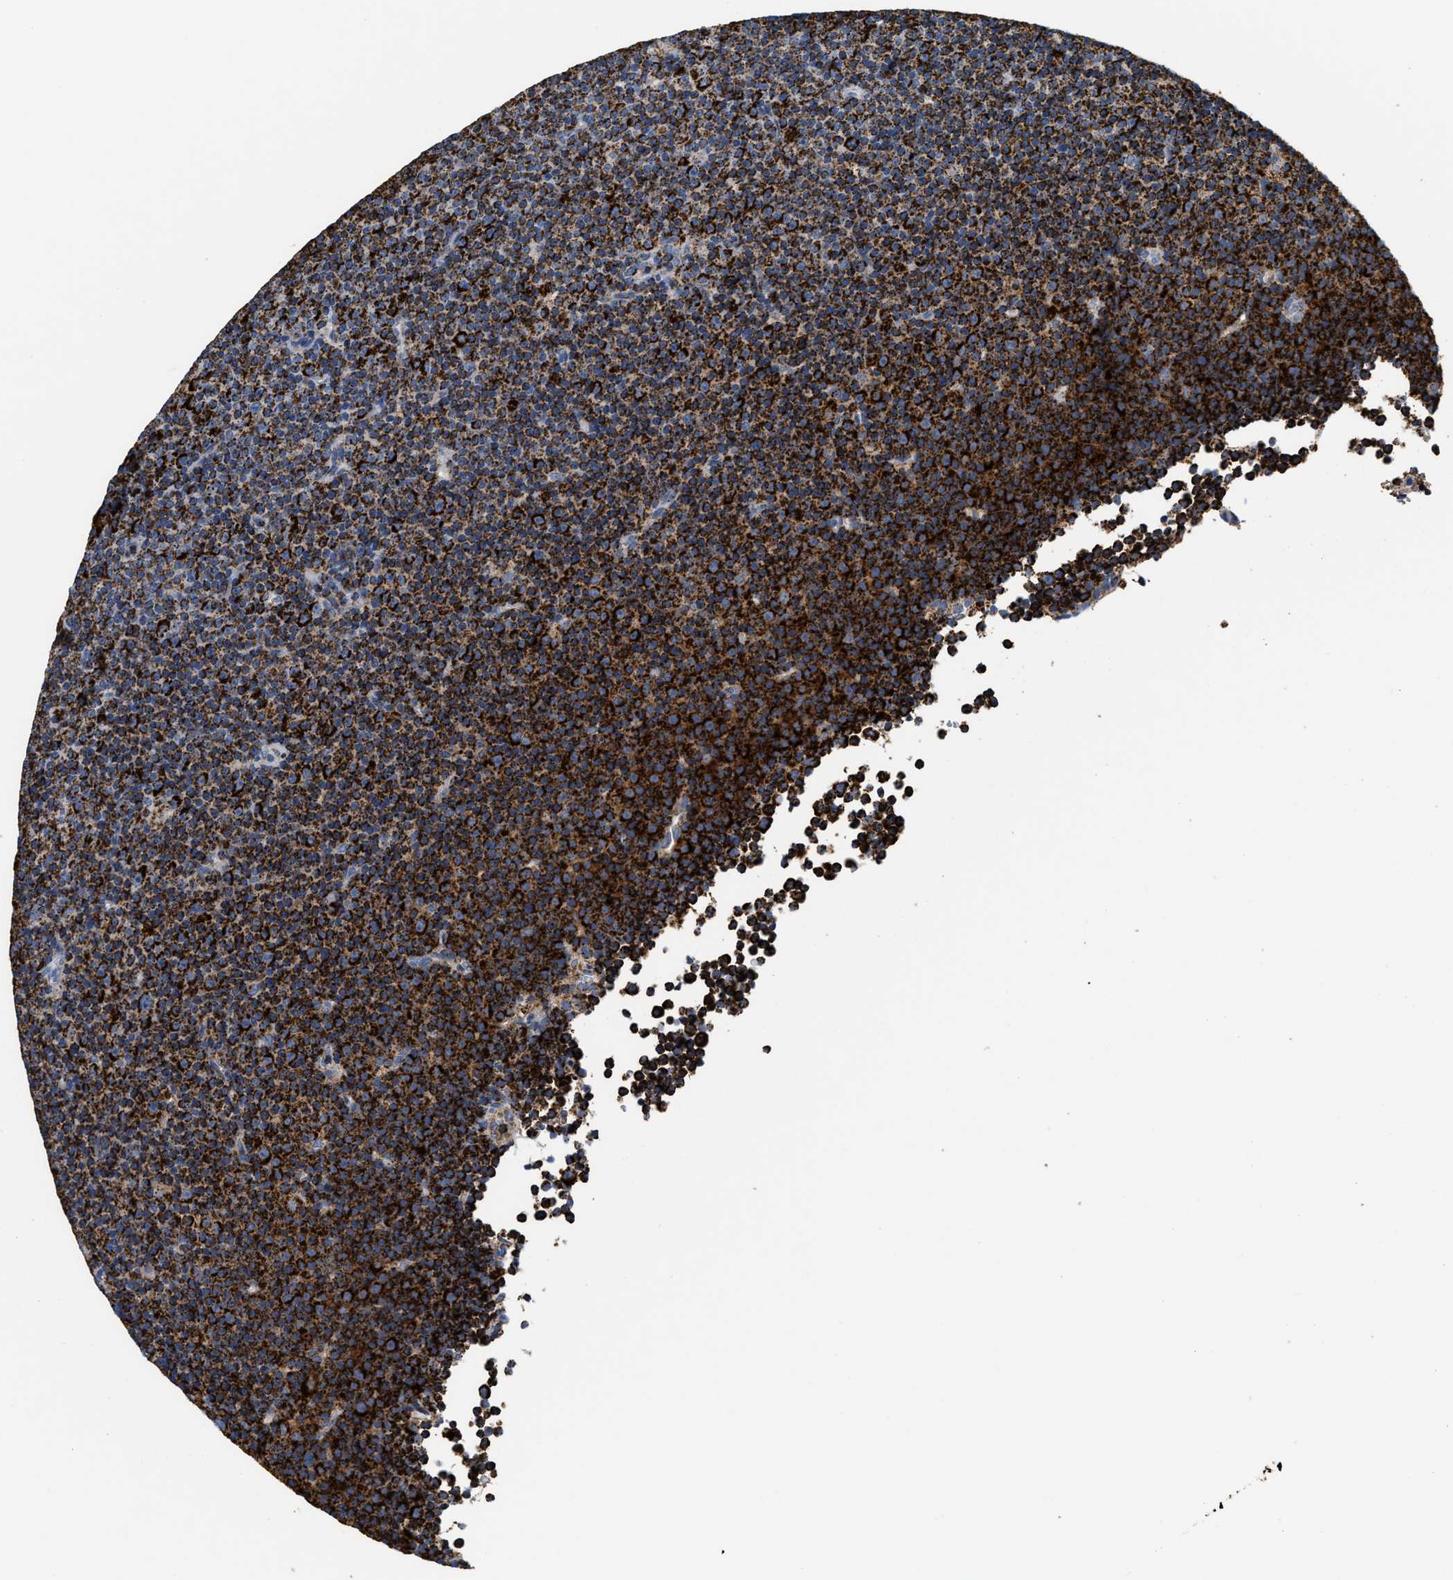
{"staining": {"intensity": "strong", "quantity": ">75%", "location": "cytoplasmic/membranous"}, "tissue": "lymphoma", "cell_type": "Tumor cells", "image_type": "cancer", "snomed": [{"axis": "morphology", "description": "Malignant lymphoma, non-Hodgkin's type, Low grade"}, {"axis": "topography", "description": "Lymph node"}], "caption": "The immunohistochemical stain shows strong cytoplasmic/membranous staining in tumor cells of low-grade malignant lymphoma, non-Hodgkin's type tissue. (DAB (3,3'-diaminobenzidine) IHC, brown staining for protein, blue staining for nuclei).", "gene": "SHMT2", "patient": {"sex": "female", "age": 67}}